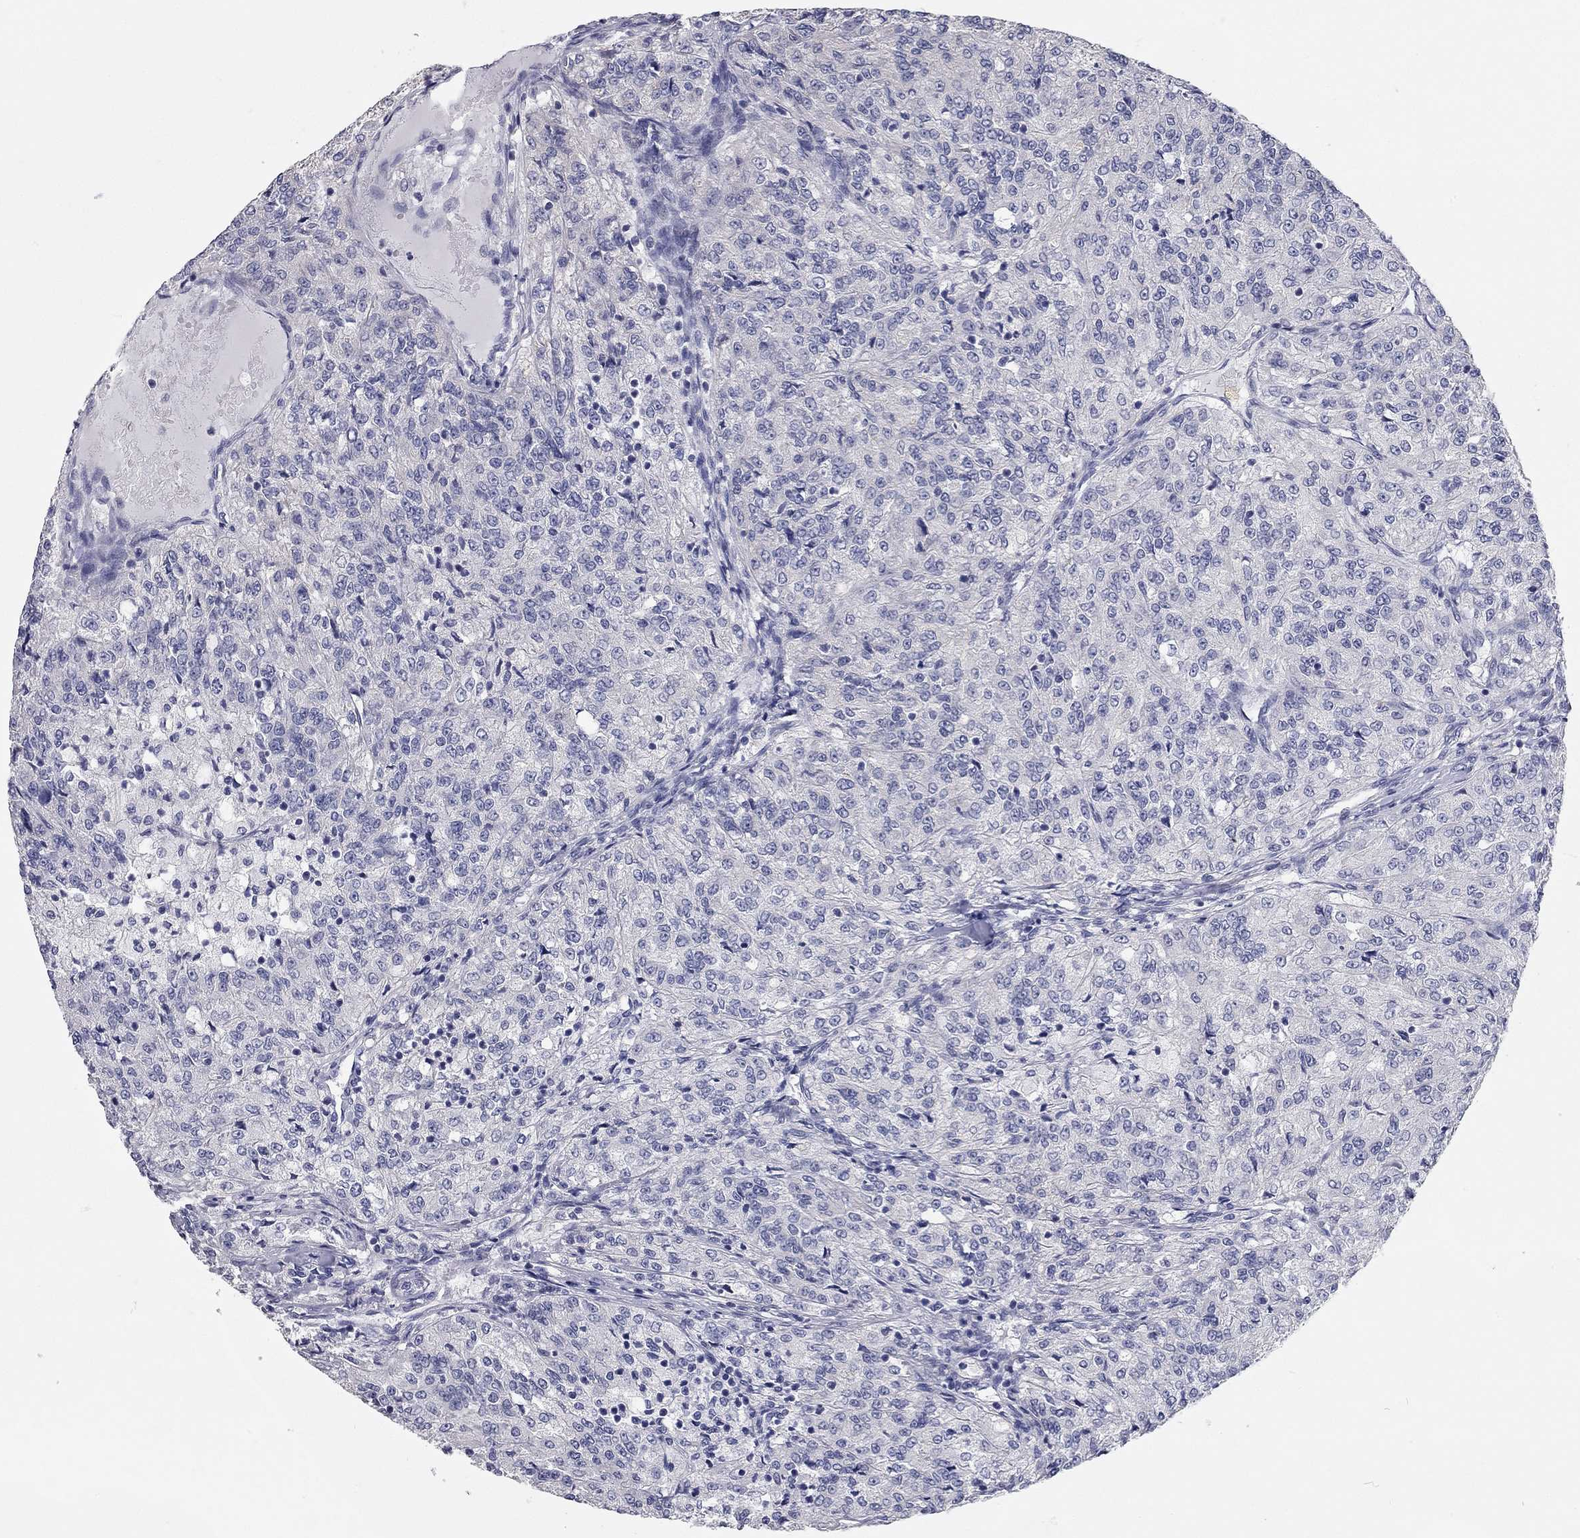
{"staining": {"intensity": "negative", "quantity": "none", "location": "none"}, "tissue": "renal cancer", "cell_type": "Tumor cells", "image_type": "cancer", "snomed": [{"axis": "morphology", "description": "Adenocarcinoma, NOS"}, {"axis": "topography", "description": "Kidney"}], "caption": "Protein analysis of renal cancer (adenocarcinoma) displays no significant staining in tumor cells.", "gene": "XAGE2", "patient": {"sex": "female", "age": 63}}